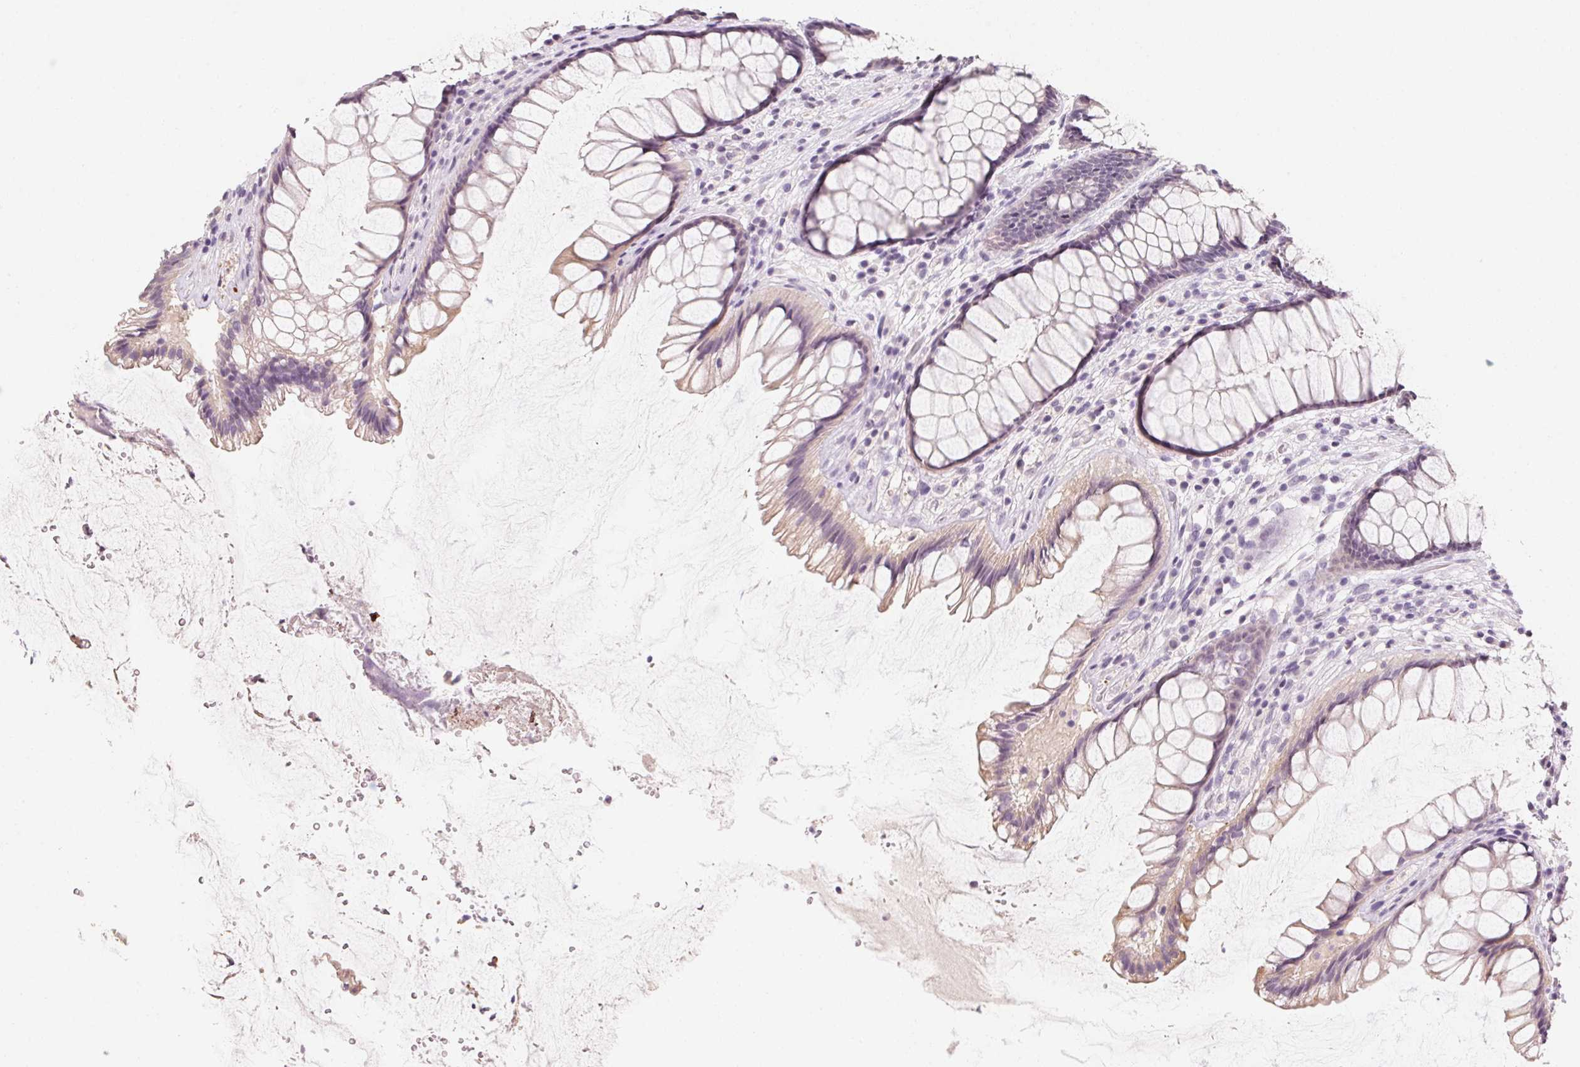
{"staining": {"intensity": "weak", "quantity": "25%-75%", "location": "cytoplasmic/membranous"}, "tissue": "rectum", "cell_type": "Glandular cells", "image_type": "normal", "snomed": [{"axis": "morphology", "description": "Normal tissue, NOS"}, {"axis": "topography", "description": "Rectum"}], "caption": "Immunohistochemistry (IHC) (DAB (3,3'-diaminobenzidine)) staining of unremarkable rectum displays weak cytoplasmic/membranous protein staining in about 25%-75% of glandular cells.", "gene": "CAPZA3", "patient": {"sex": "male", "age": 72}}